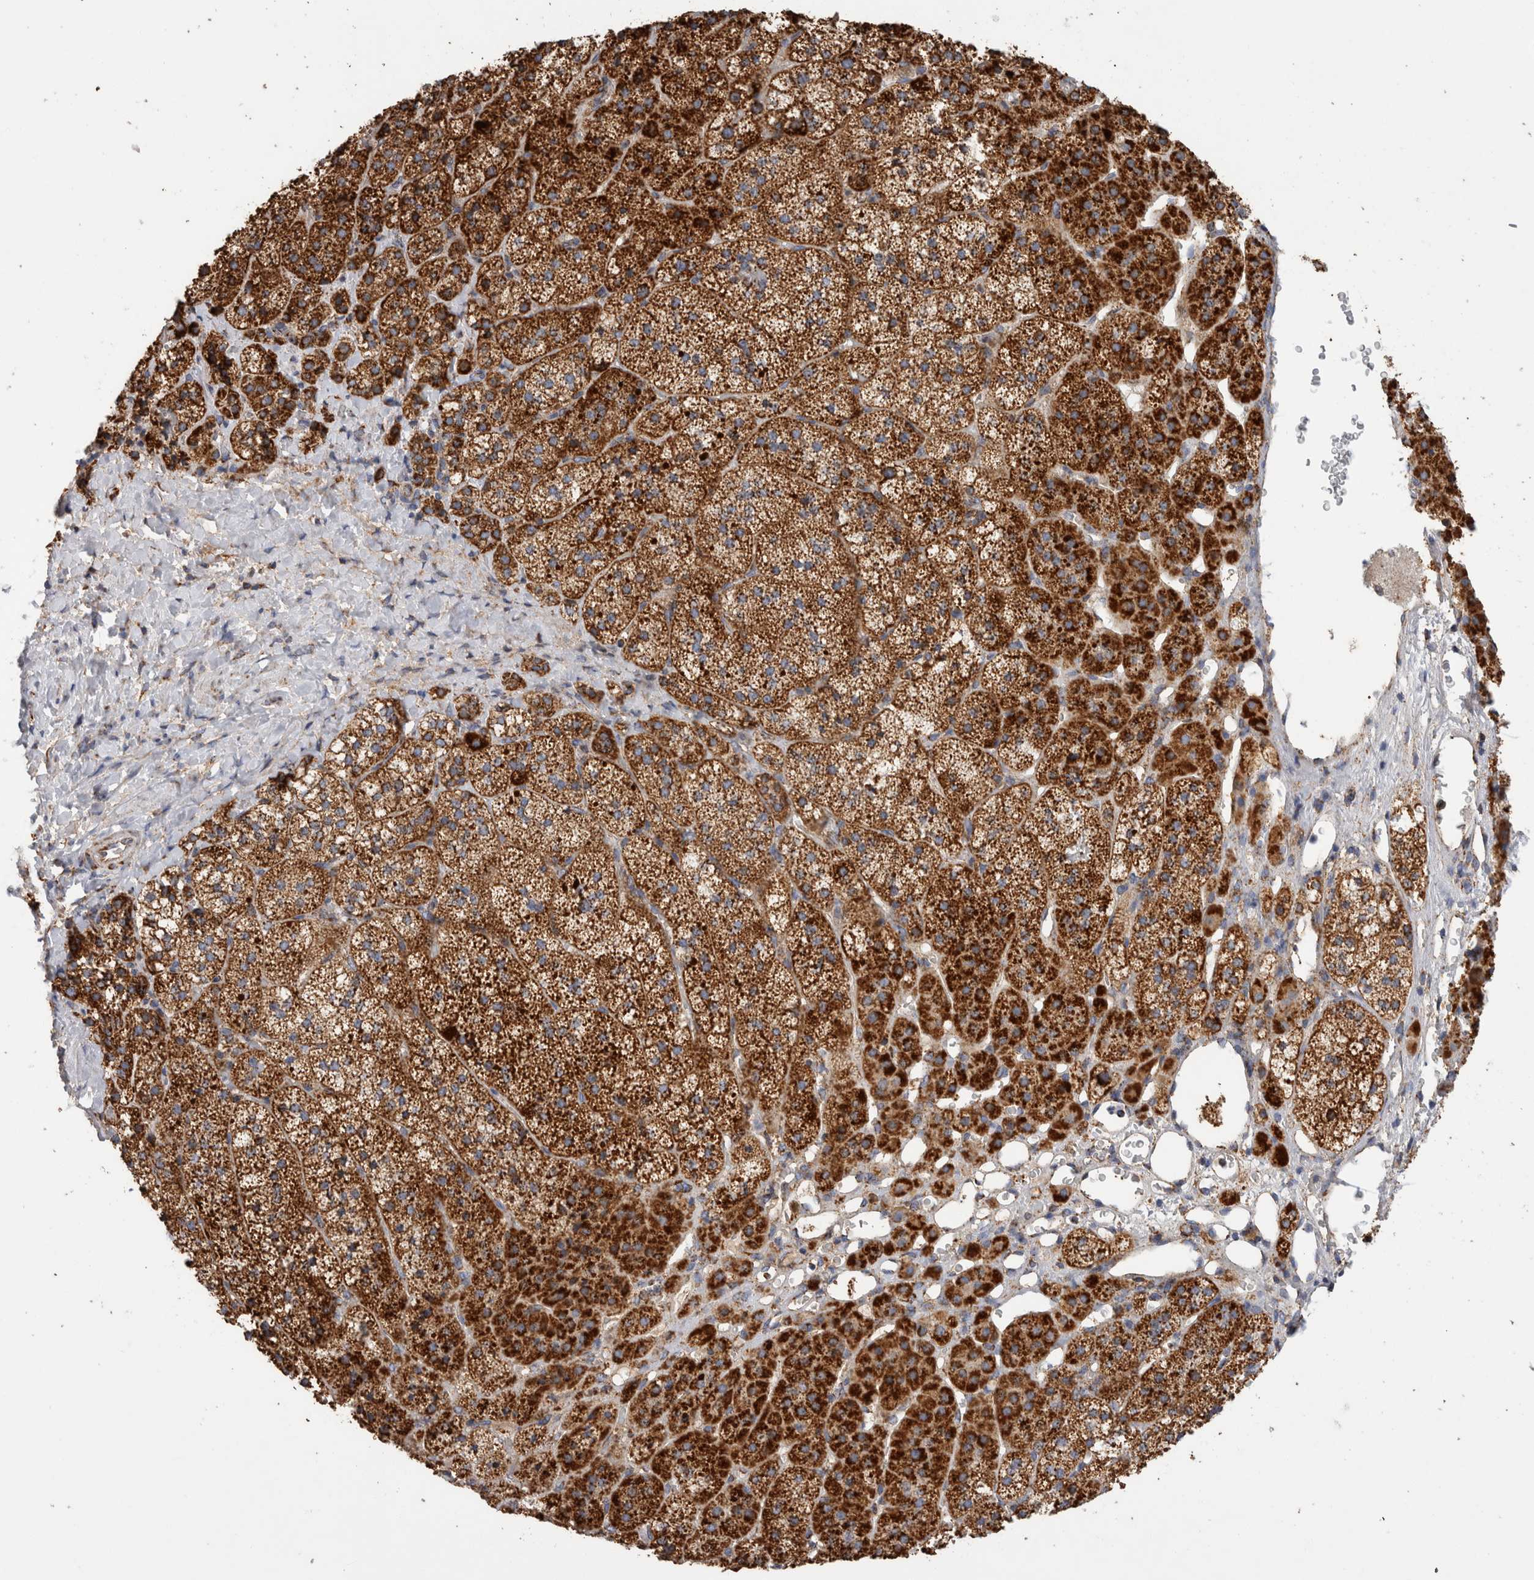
{"staining": {"intensity": "strong", "quantity": ">75%", "location": "cytoplasmic/membranous"}, "tissue": "adrenal gland", "cell_type": "Glandular cells", "image_type": "normal", "snomed": [{"axis": "morphology", "description": "Normal tissue, NOS"}, {"axis": "topography", "description": "Adrenal gland"}], "caption": "Protein analysis of normal adrenal gland exhibits strong cytoplasmic/membranous staining in about >75% of glandular cells. Using DAB (3,3'-diaminobenzidine) (brown) and hematoxylin (blue) stains, captured at high magnification using brightfield microscopy.", "gene": "IARS2", "patient": {"sex": "female", "age": 44}}